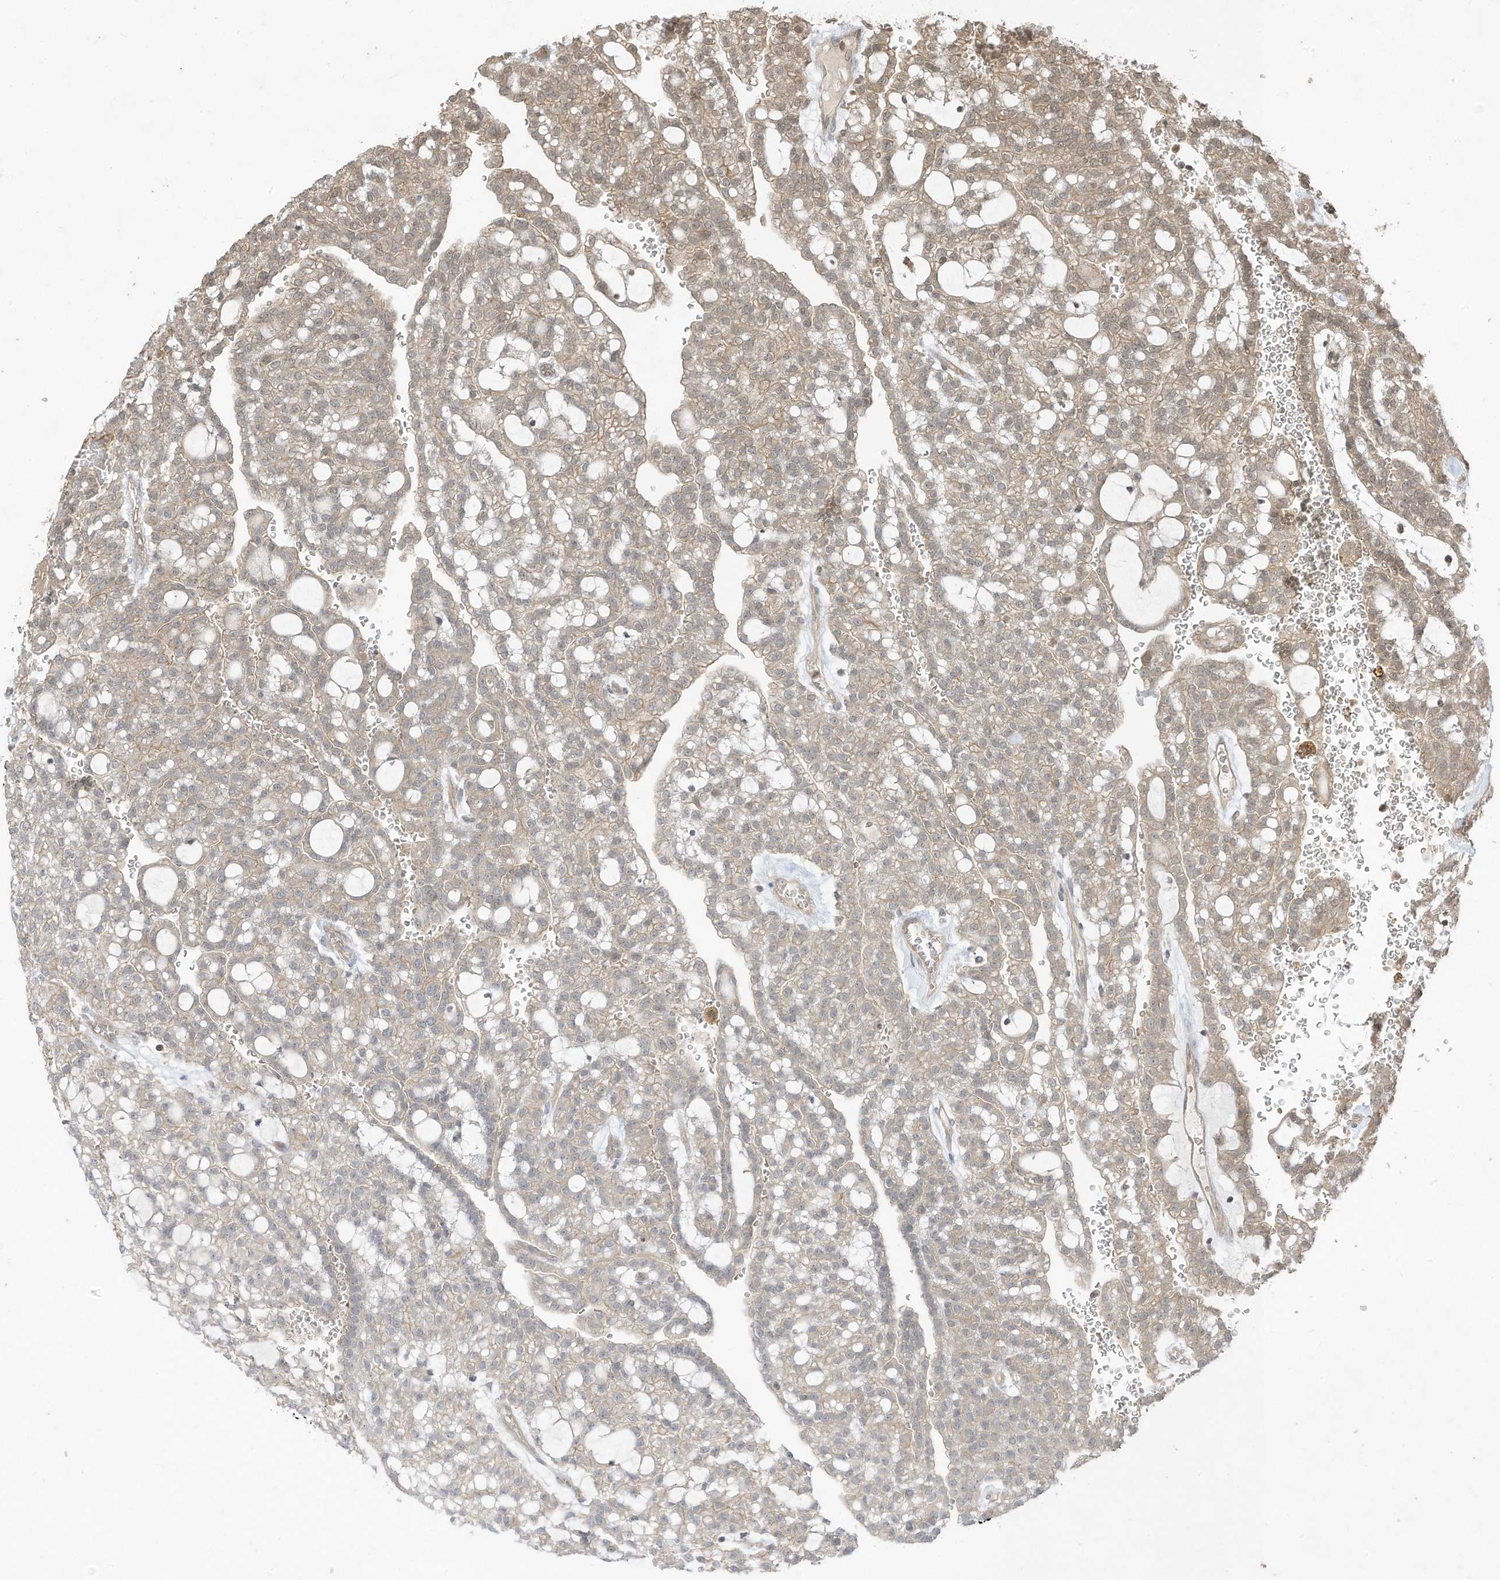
{"staining": {"intensity": "weak", "quantity": ">75%", "location": "cytoplasmic/membranous"}, "tissue": "renal cancer", "cell_type": "Tumor cells", "image_type": "cancer", "snomed": [{"axis": "morphology", "description": "Adenocarcinoma, NOS"}, {"axis": "topography", "description": "Kidney"}], "caption": "The histopathology image exhibits immunohistochemical staining of renal cancer. There is weak cytoplasmic/membranous expression is appreciated in about >75% of tumor cells.", "gene": "MATN2", "patient": {"sex": "male", "age": 63}}